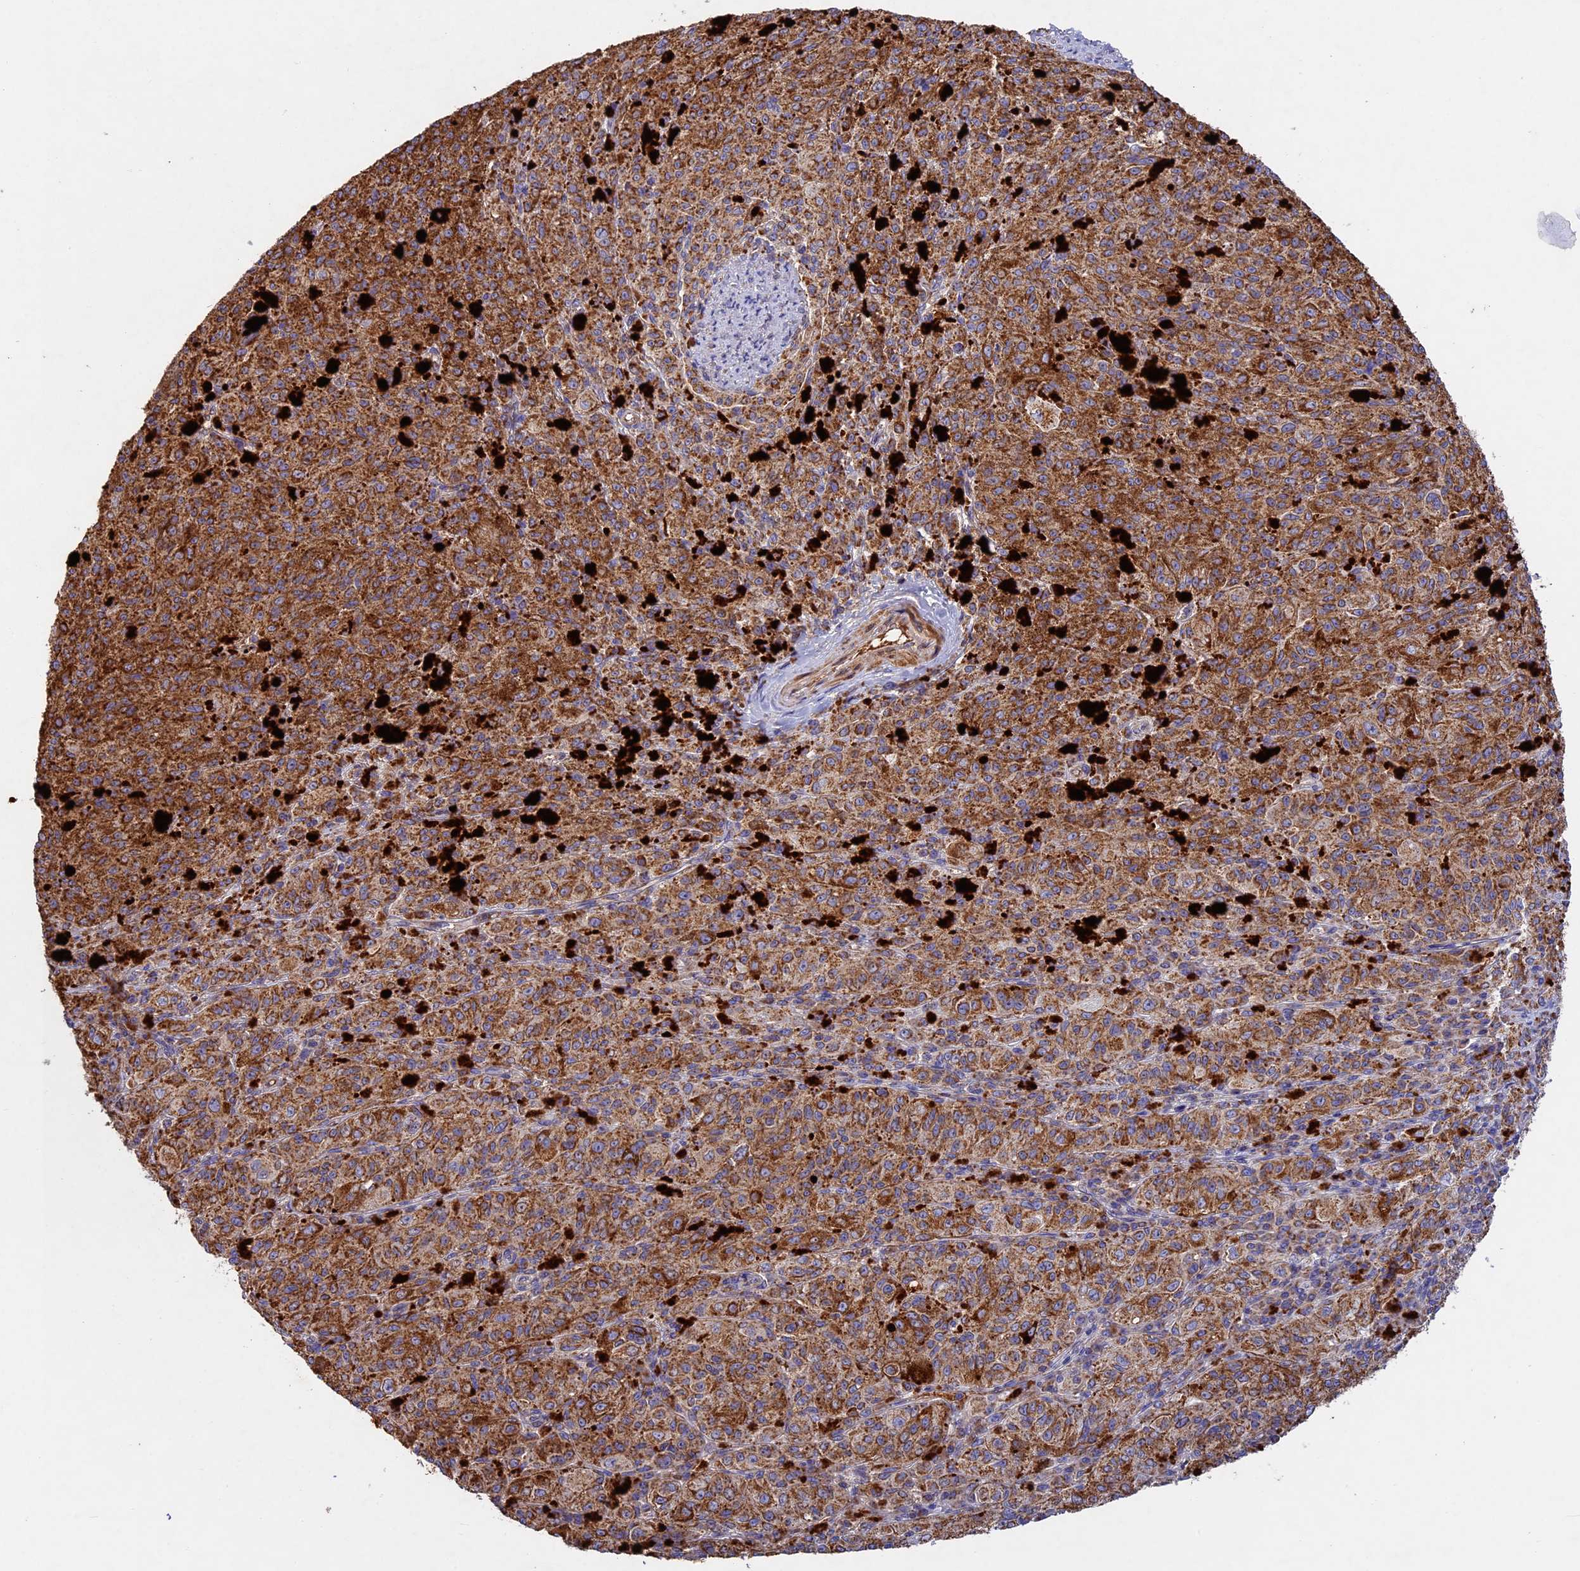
{"staining": {"intensity": "strong", "quantity": ">75%", "location": "cytoplasmic/membranous"}, "tissue": "melanoma", "cell_type": "Tumor cells", "image_type": "cancer", "snomed": [{"axis": "morphology", "description": "Malignant melanoma, NOS"}, {"axis": "topography", "description": "Skin"}], "caption": "Immunohistochemistry (IHC) histopathology image of neoplastic tissue: malignant melanoma stained using immunohistochemistry displays high levels of strong protein expression localized specifically in the cytoplasmic/membranous of tumor cells, appearing as a cytoplasmic/membranous brown color.", "gene": "OCEL1", "patient": {"sex": "female", "age": 52}}